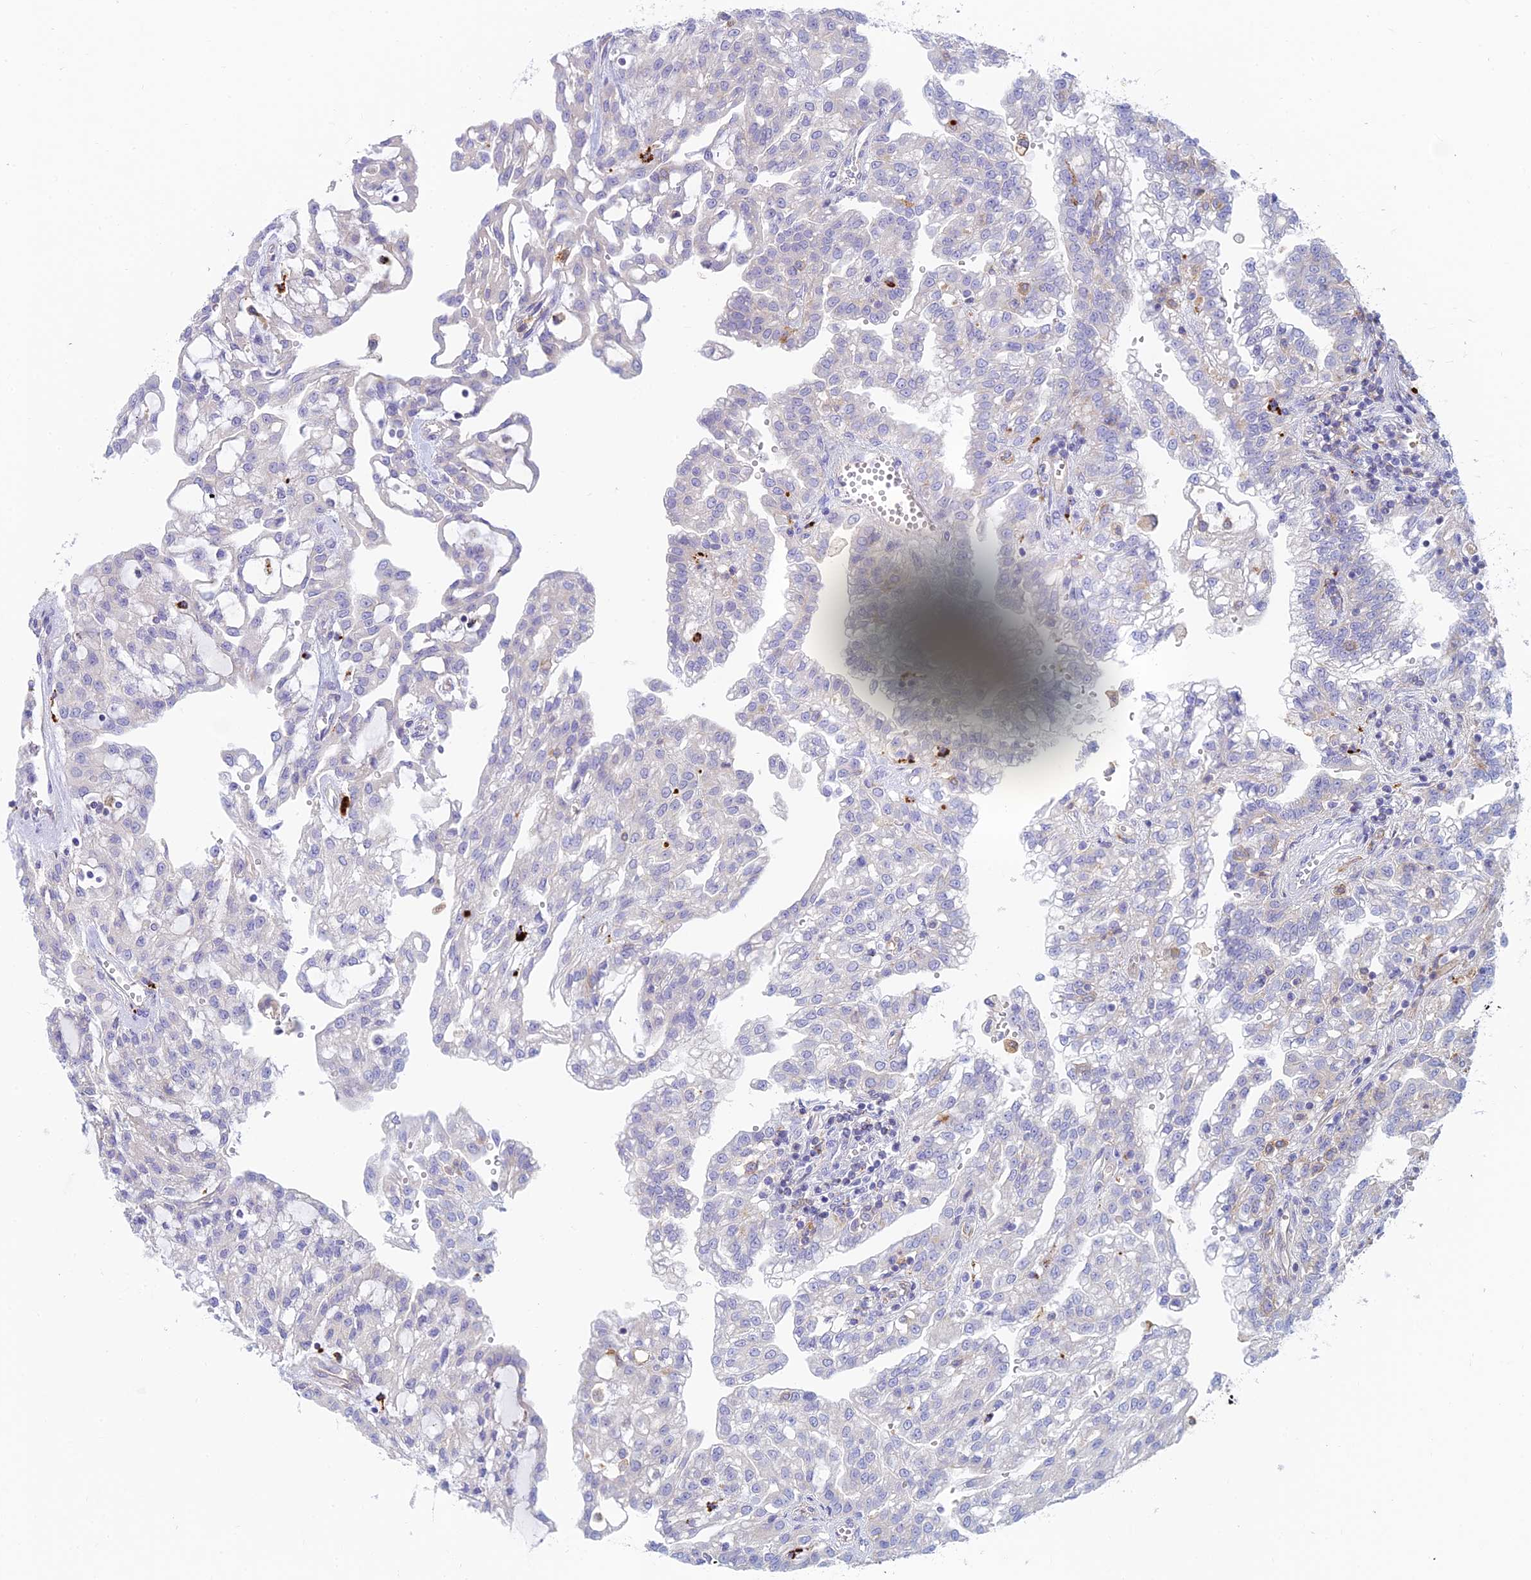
{"staining": {"intensity": "negative", "quantity": "none", "location": "none"}, "tissue": "renal cancer", "cell_type": "Tumor cells", "image_type": "cancer", "snomed": [{"axis": "morphology", "description": "Adenocarcinoma, NOS"}, {"axis": "topography", "description": "Kidney"}], "caption": "The IHC photomicrograph has no significant expression in tumor cells of renal cancer (adenocarcinoma) tissue.", "gene": "STRN4", "patient": {"sex": "male", "age": 63}}